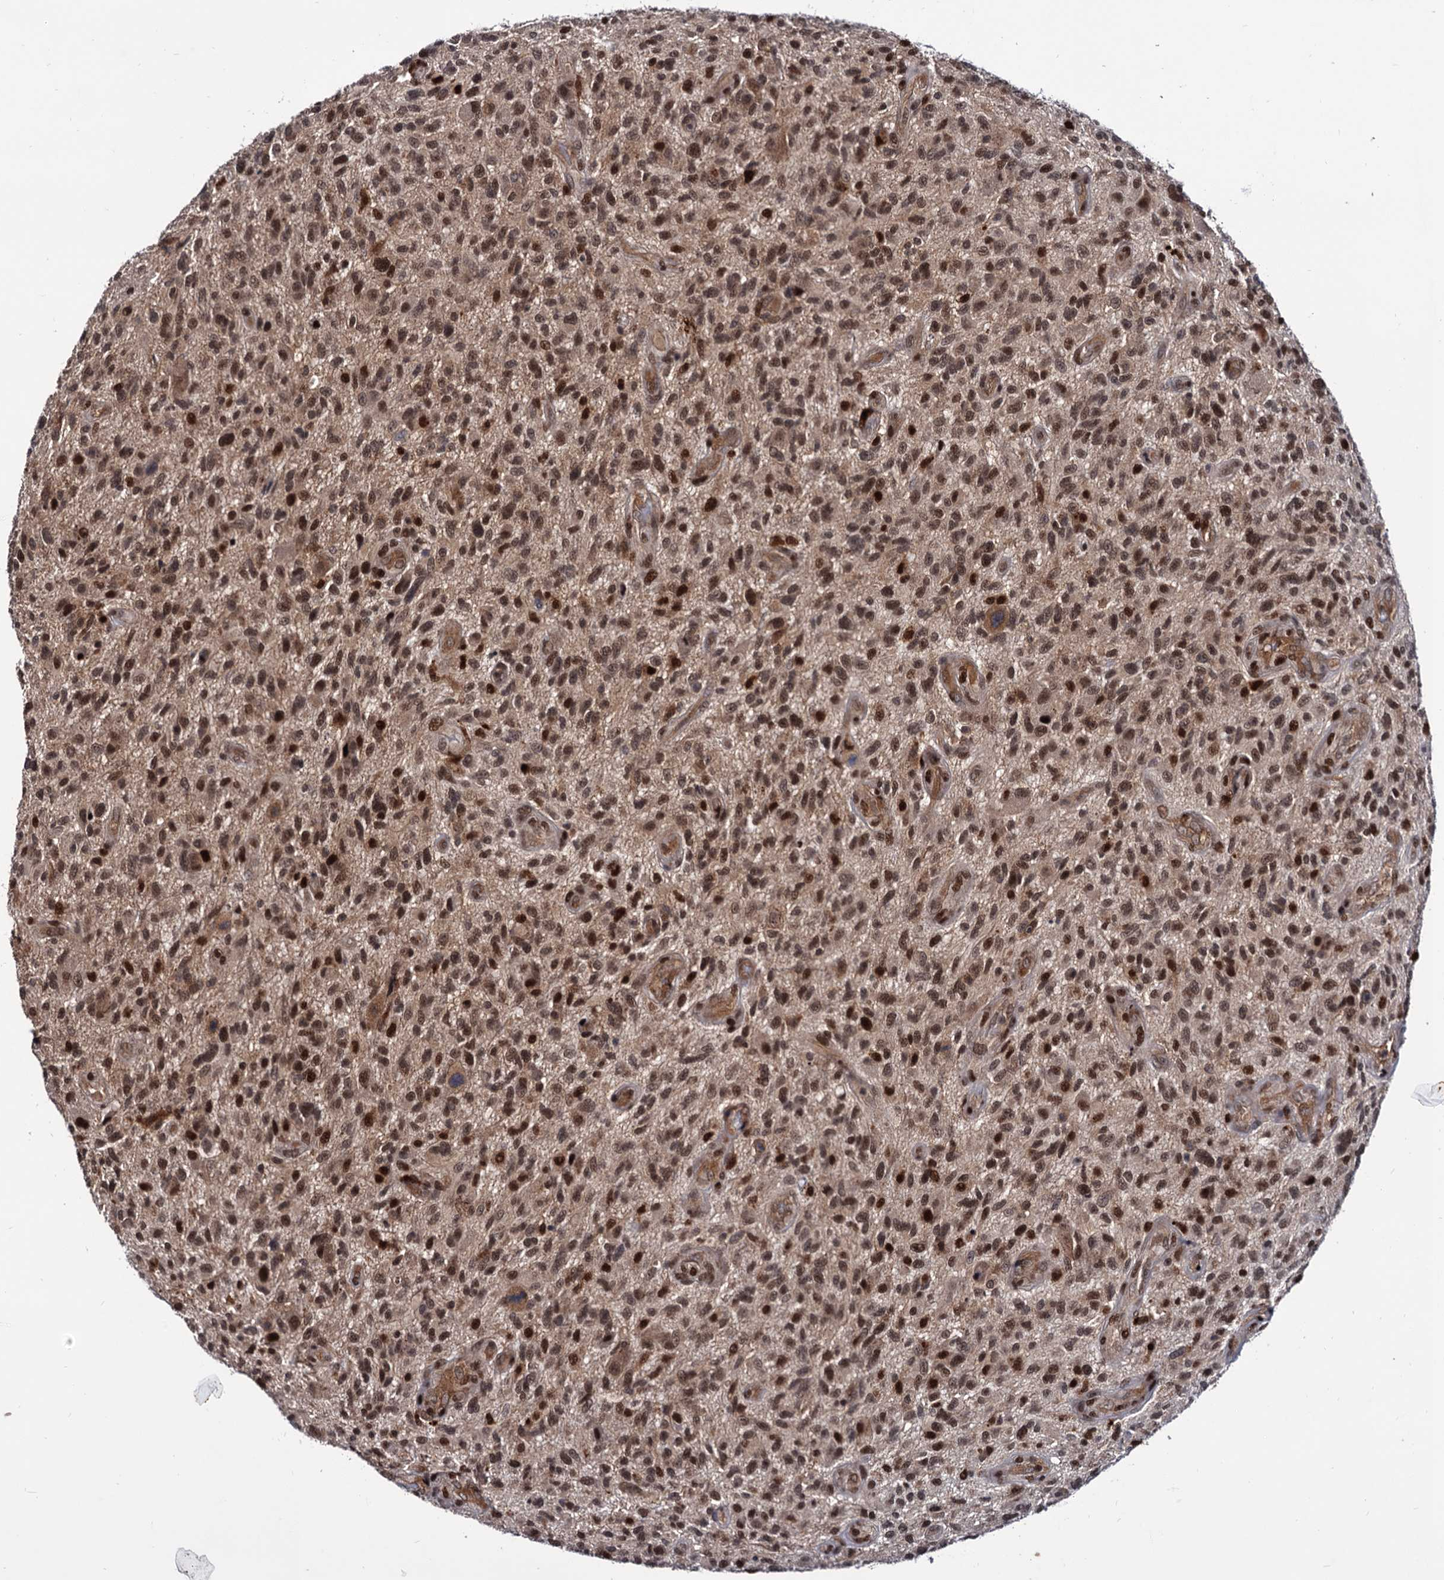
{"staining": {"intensity": "moderate", "quantity": ">75%", "location": "nuclear"}, "tissue": "glioma", "cell_type": "Tumor cells", "image_type": "cancer", "snomed": [{"axis": "morphology", "description": "Glioma, malignant, High grade"}, {"axis": "topography", "description": "Brain"}], "caption": "Immunohistochemistry micrograph of neoplastic tissue: glioma stained using immunohistochemistry shows medium levels of moderate protein expression localized specifically in the nuclear of tumor cells, appearing as a nuclear brown color.", "gene": "RNASEH2B", "patient": {"sex": "male", "age": 47}}